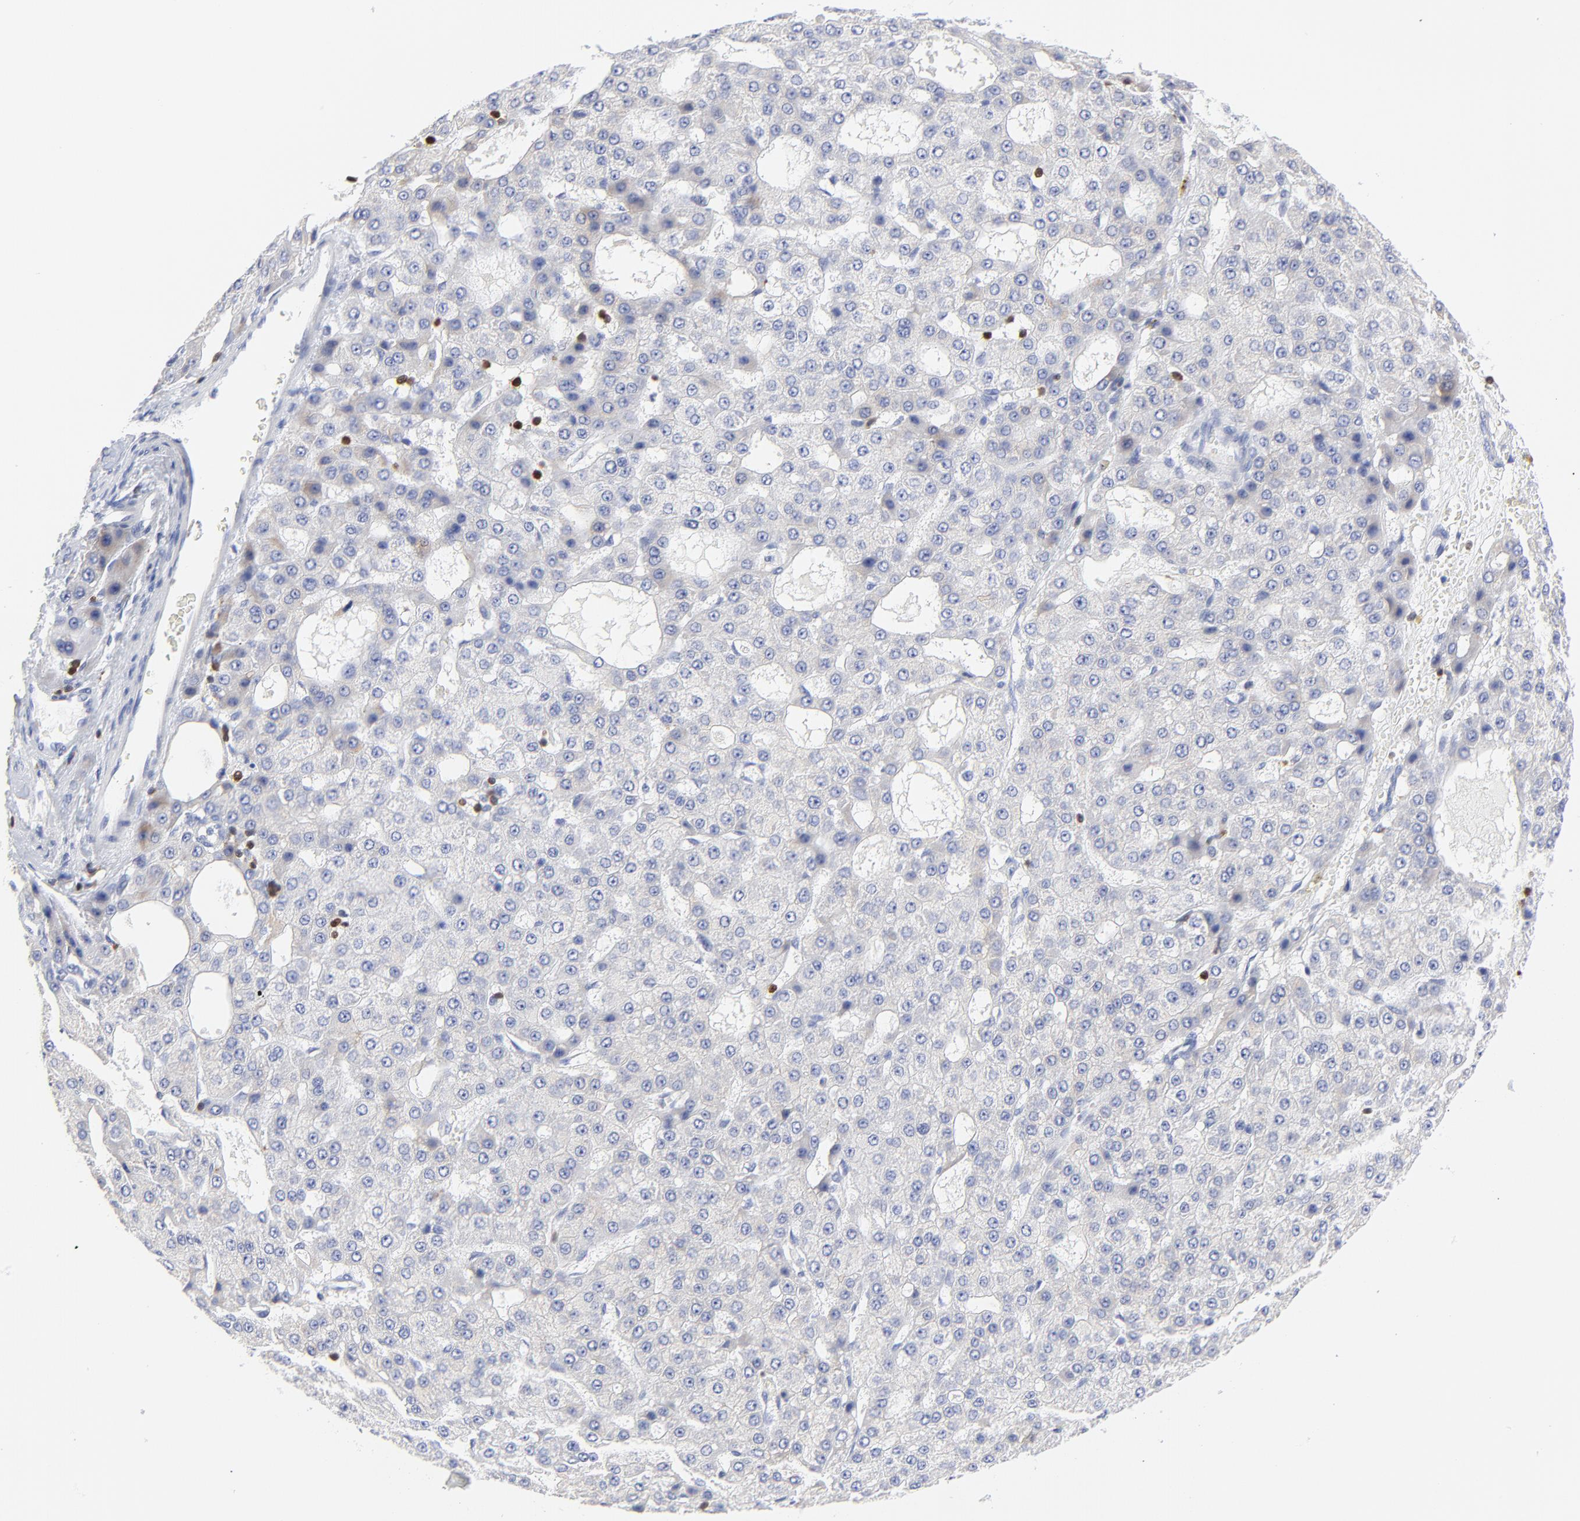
{"staining": {"intensity": "negative", "quantity": "none", "location": "none"}, "tissue": "liver cancer", "cell_type": "Tumor cells", "image_type": "cancer", "snomed": [{"axis": "morphology", "description": "Carcinoma, Hepatocellular, NOS"}, {"axis": "topography", "description": "Liver"}], "caption": "A micrograph of human hepatocellular carcinoma (liver) is negative for staining in tumor cells. (IHC, brightfield microscopy, high magnification).", "gene": "ZAP70", "patient": {"sex": "male", "age": 47}}